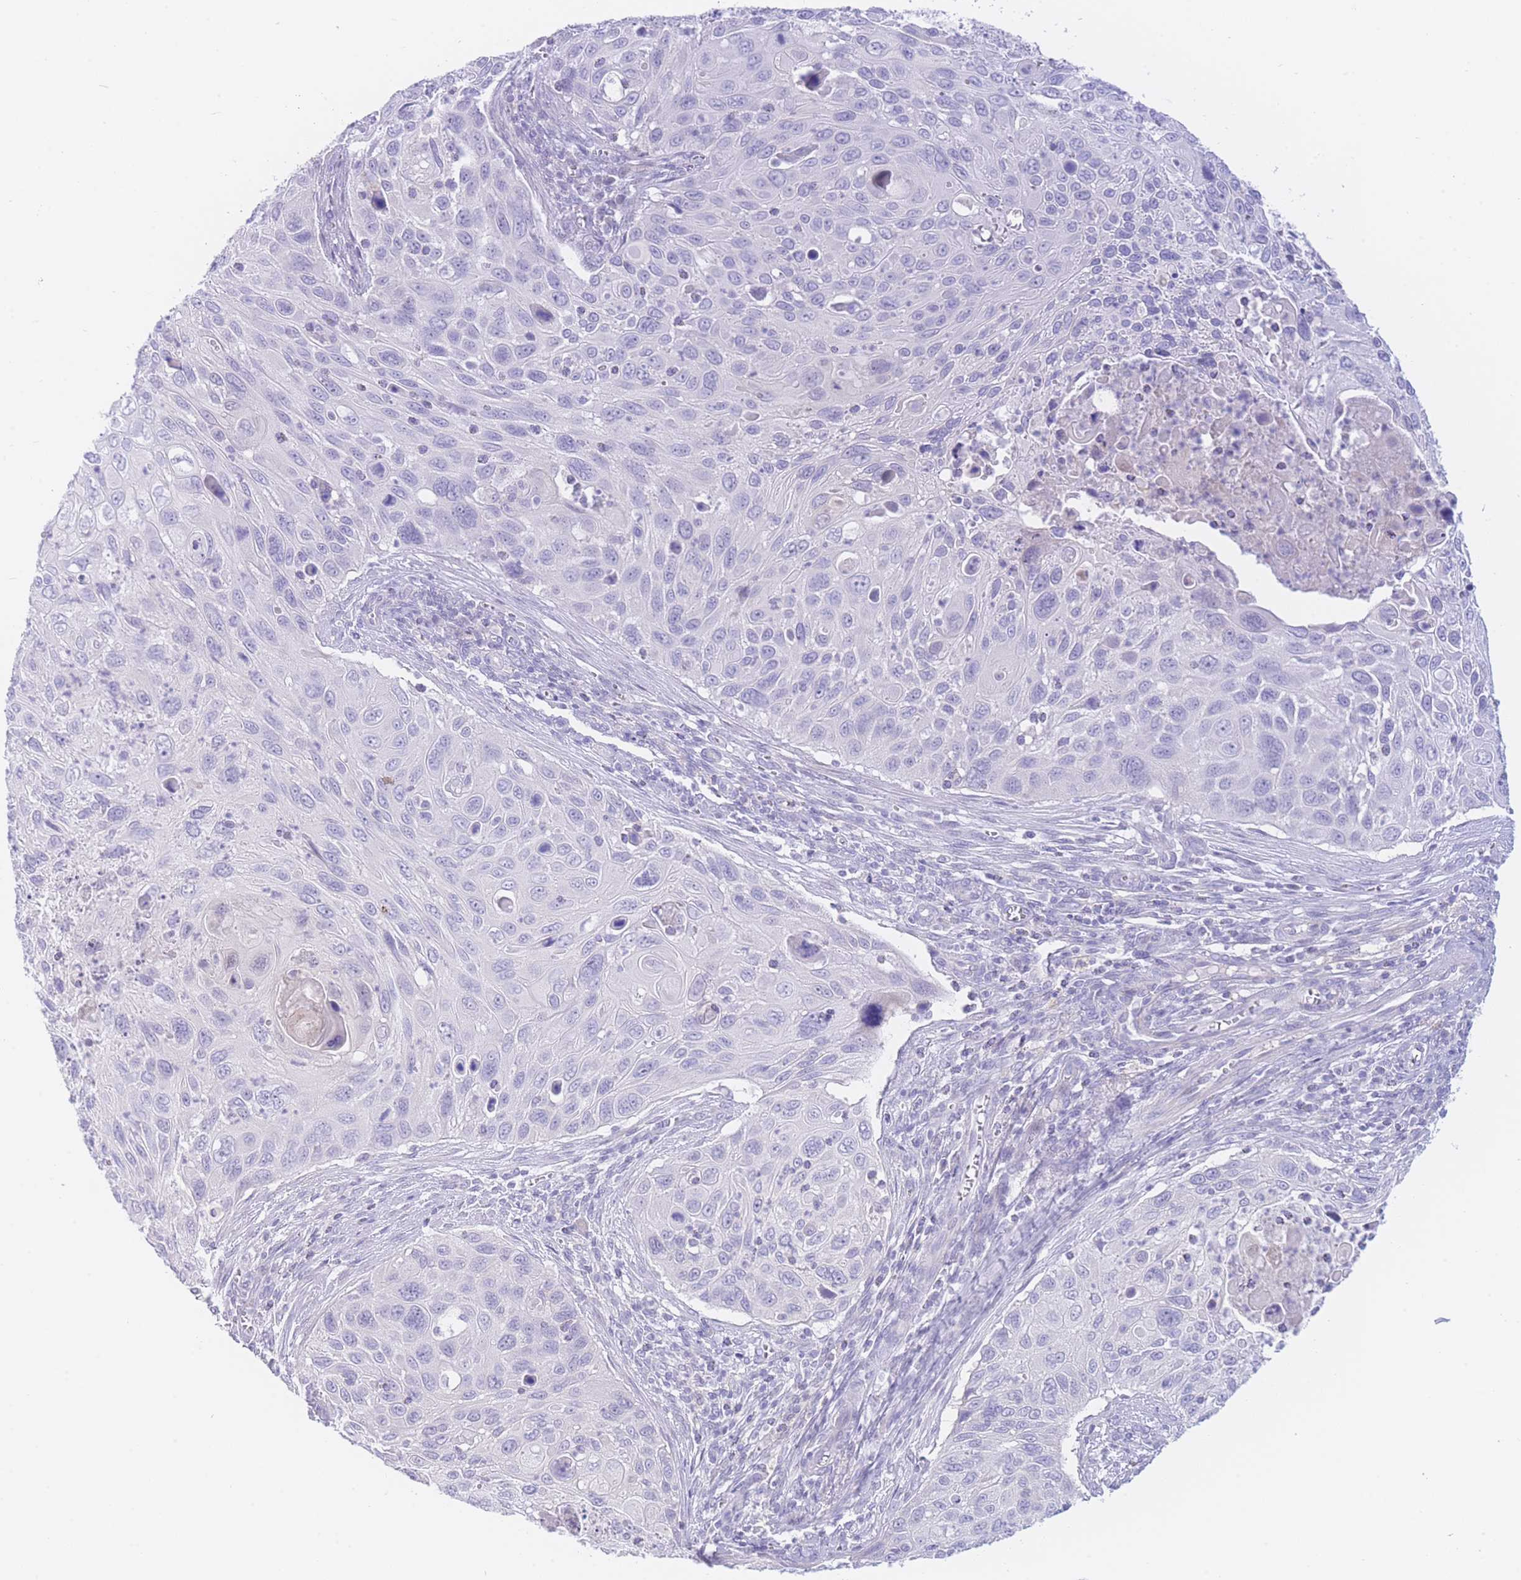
{"staining": {"intensity": "negative", "quantity": "none", "location": "none"}, "tissue": "cervical cancer", "cell_type": "Tumor cells", "image_type": "cancer", "snomed": [{"axis": "morphology", "description": "Squamous cell carcinoma, NOS"}, {"axis": "topography", "description": "Cervix"}], "caption": "A micrograph of human squamous cell carcinoma (cervical) is negative for staining in tumor cells. (DAB immunohistochemistry with hematoxylin counter stain).", "gene": "ZNF212", "patient": {"sex": "female", "age": 70}}